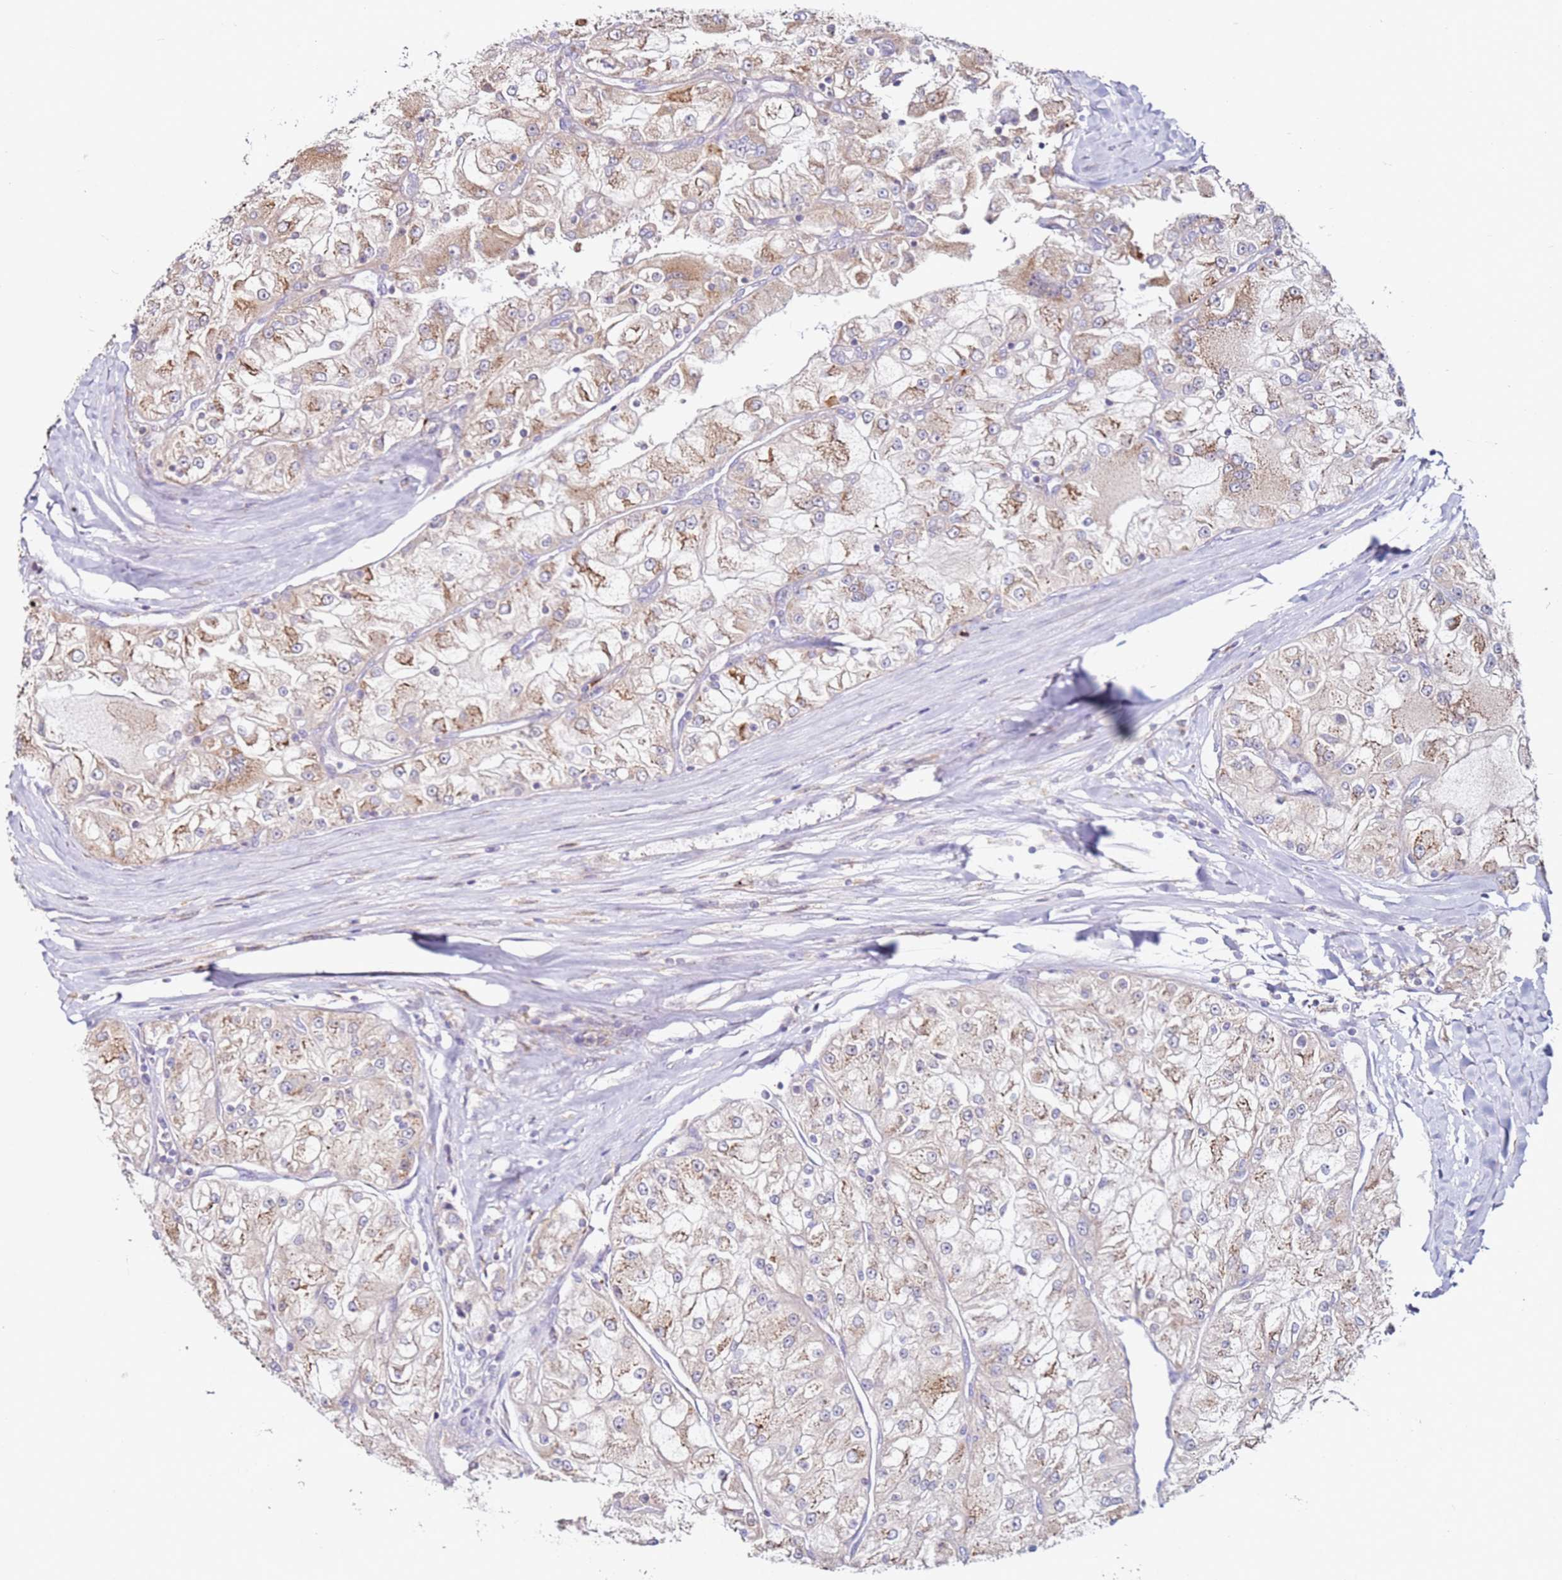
{"staining": {"intensity": "moderate", "quantity": ">75%", "location": "cytoplasmic/membranous"}, "tissue": "renal cancer", "cell_type": "Tumor cells", "image_type": "cancer", "snomed": [{"axis": "morphology", "description": "Adenocarcinoma, NOS"}, {"axis": "topography", "description": "Kidney"}], "caption": "Adenocarcinoma (renal) stained with immunohistochemistry reveals moderate cytoplasmic/membranous positivity in approximately >75% of tumor cells.", "gene": "CNOT9", "patient": {"sex": "female", "age": 72}}